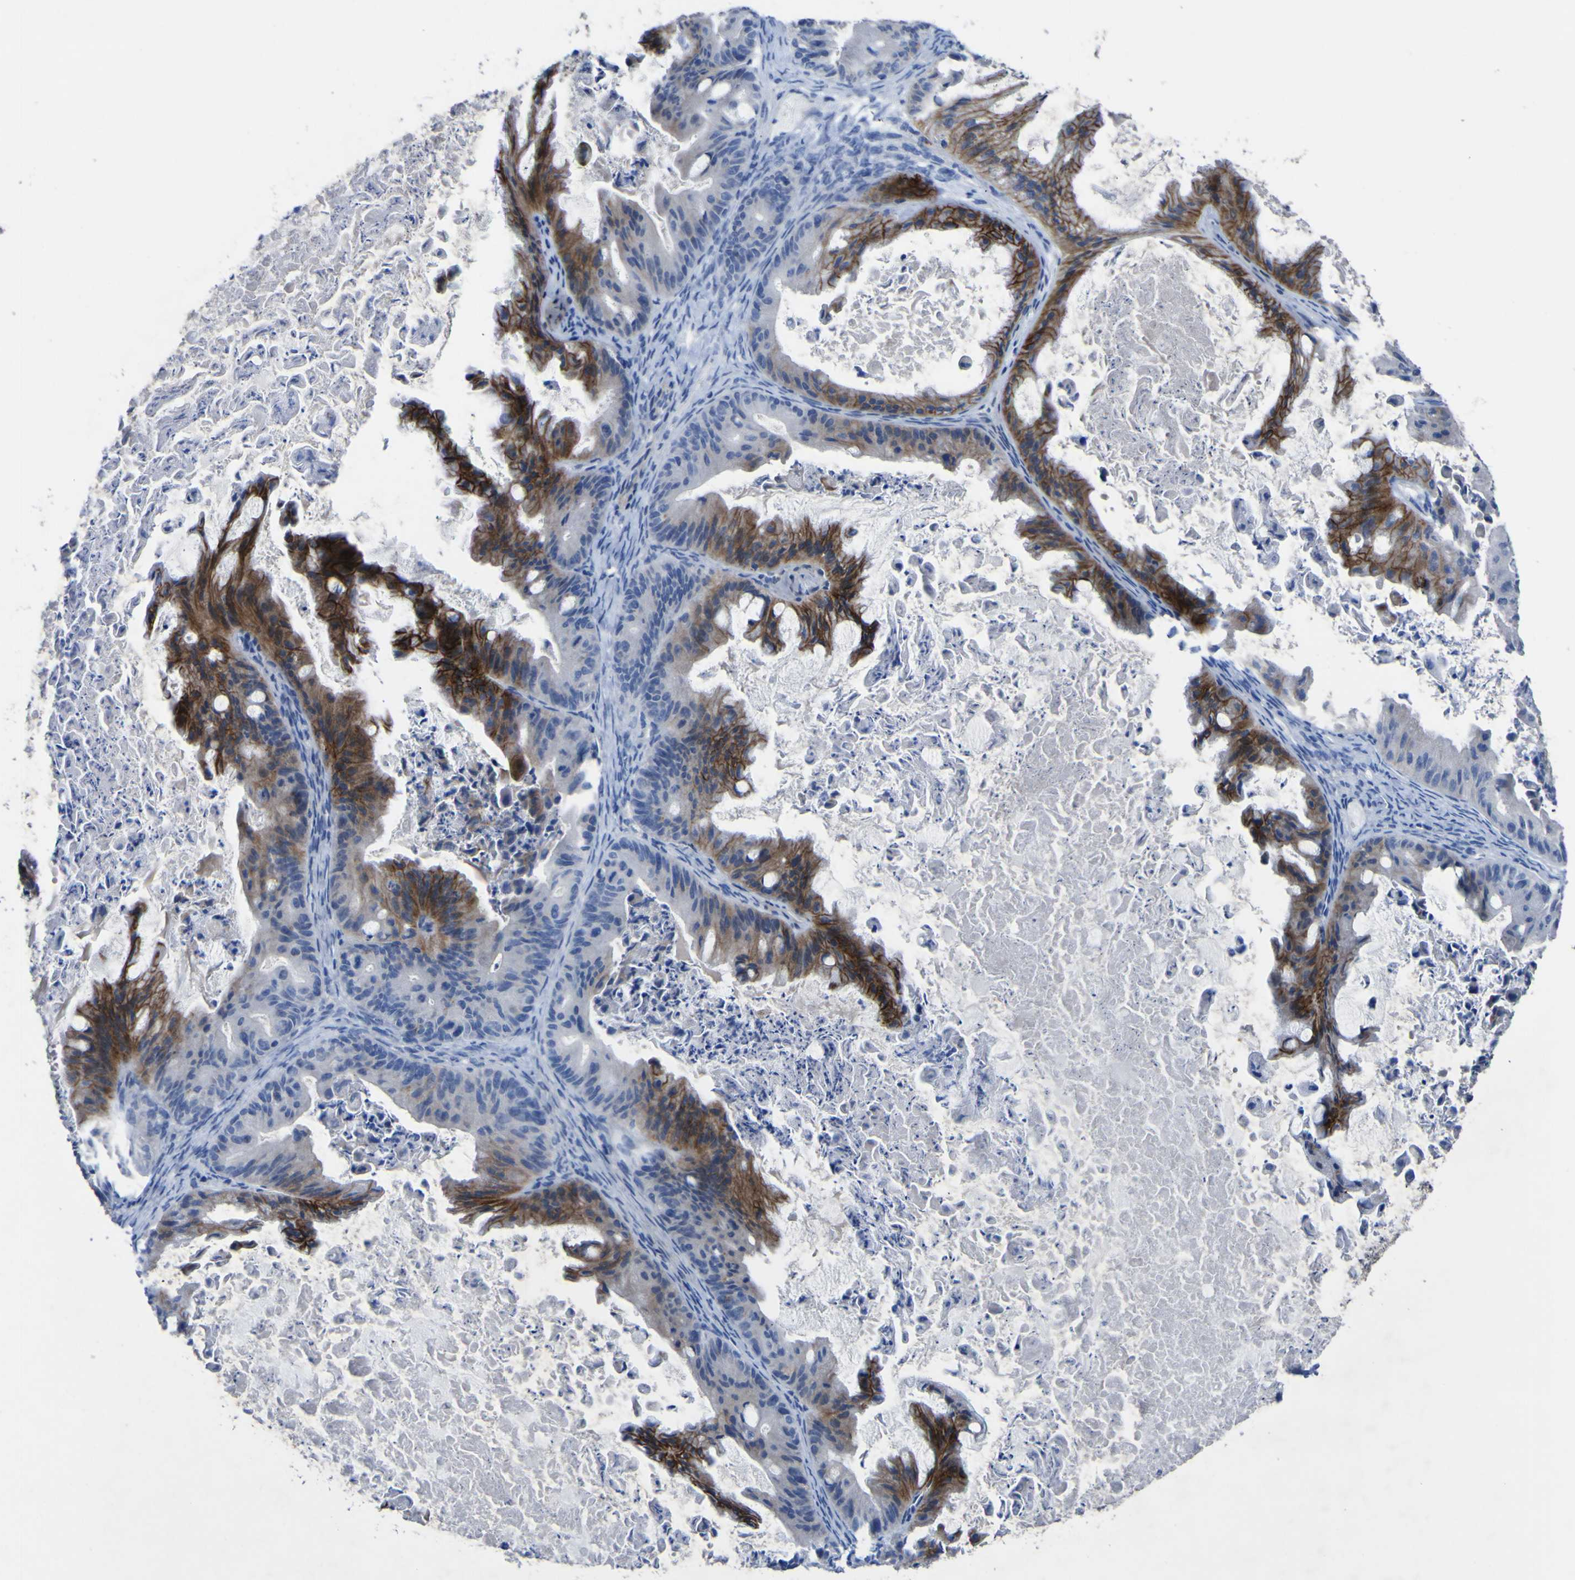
{"staining": {"intensity": "strong", "quantity": "25%-75%", "location": "cytoplasmic/membranous"}, "tissue": "ovarian cancer", "cell_type": "Tumor cells", "image_type": "cancer", "snomed": [{"axis": "morphology", "description": "Cystadenocarcinoma, mucinous, NOS"}, {"axis": "topography", "description": "Ovary"}], "caption": "Ovarian mucinous cystadenocarcinoma tissue demonstrates strong cytoplasmic/membranous positivity in about 25%-75% of tumor cells", "gene": "AGO4", "patient": {"sex": "female", "age": 37}}